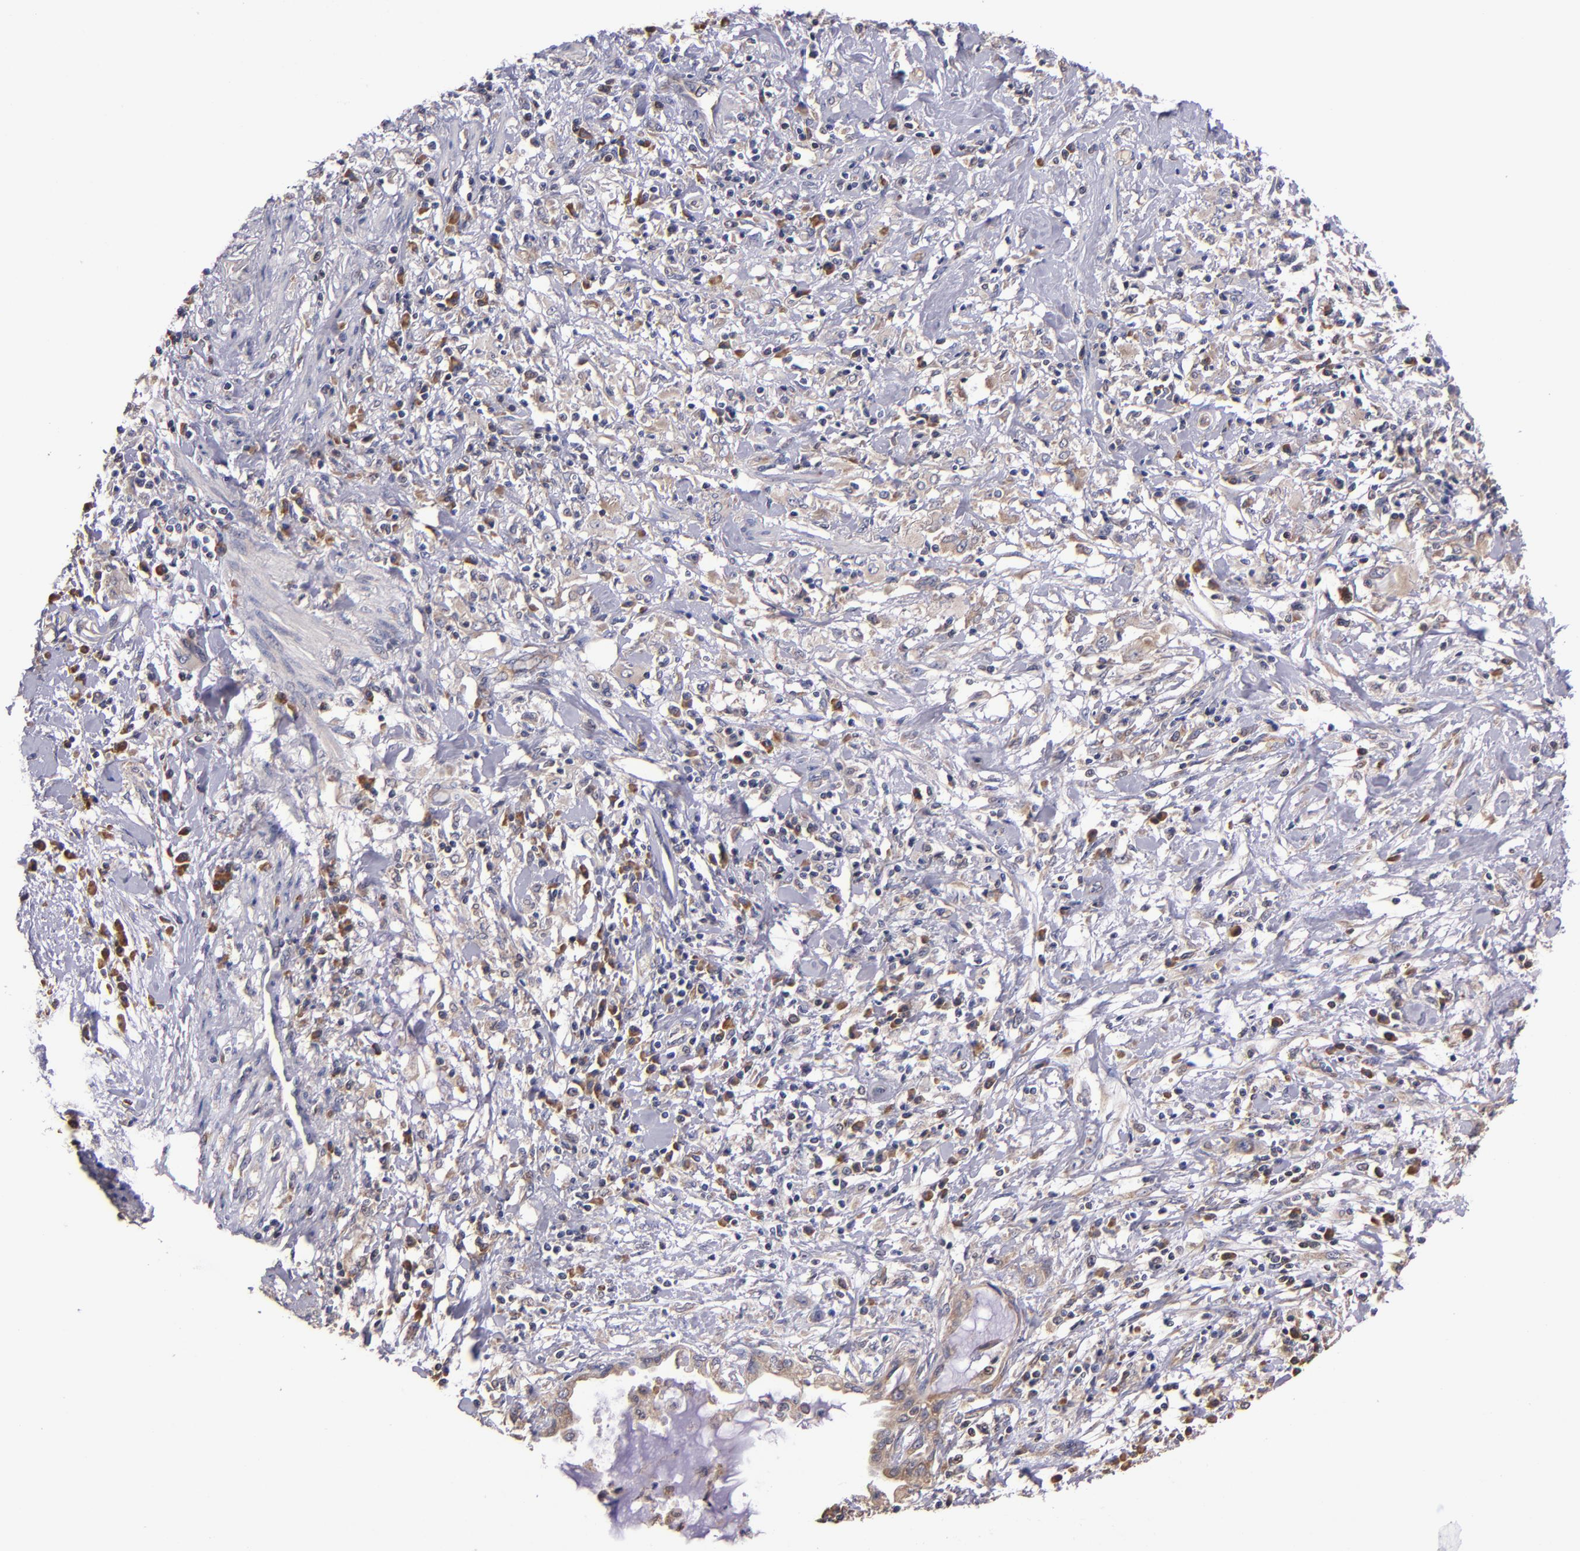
{"staining": {"intensity": "weak", "quantity": "25%-75%", "location": "cytoplasmic/membranous"}, "tissue": "pancreatic cancer", "cell_type": "Tumor cells", "image_type": "cancer", "snomed": [{"axis": "morphology", "description": "Adenocarcinoma, NOS"}, {"axis": "topography", "description": "Pancreas"}], "caption": "An immunohistochemistry histopathology image of tumor tissue is shown. Protein staining in brown labels weak cytoplasmic/membranous positivity in pancreatic cancer within tumor cells.", "gene": "EIF4ENIF1", "patient": {"sex": "female", "age": 64}}